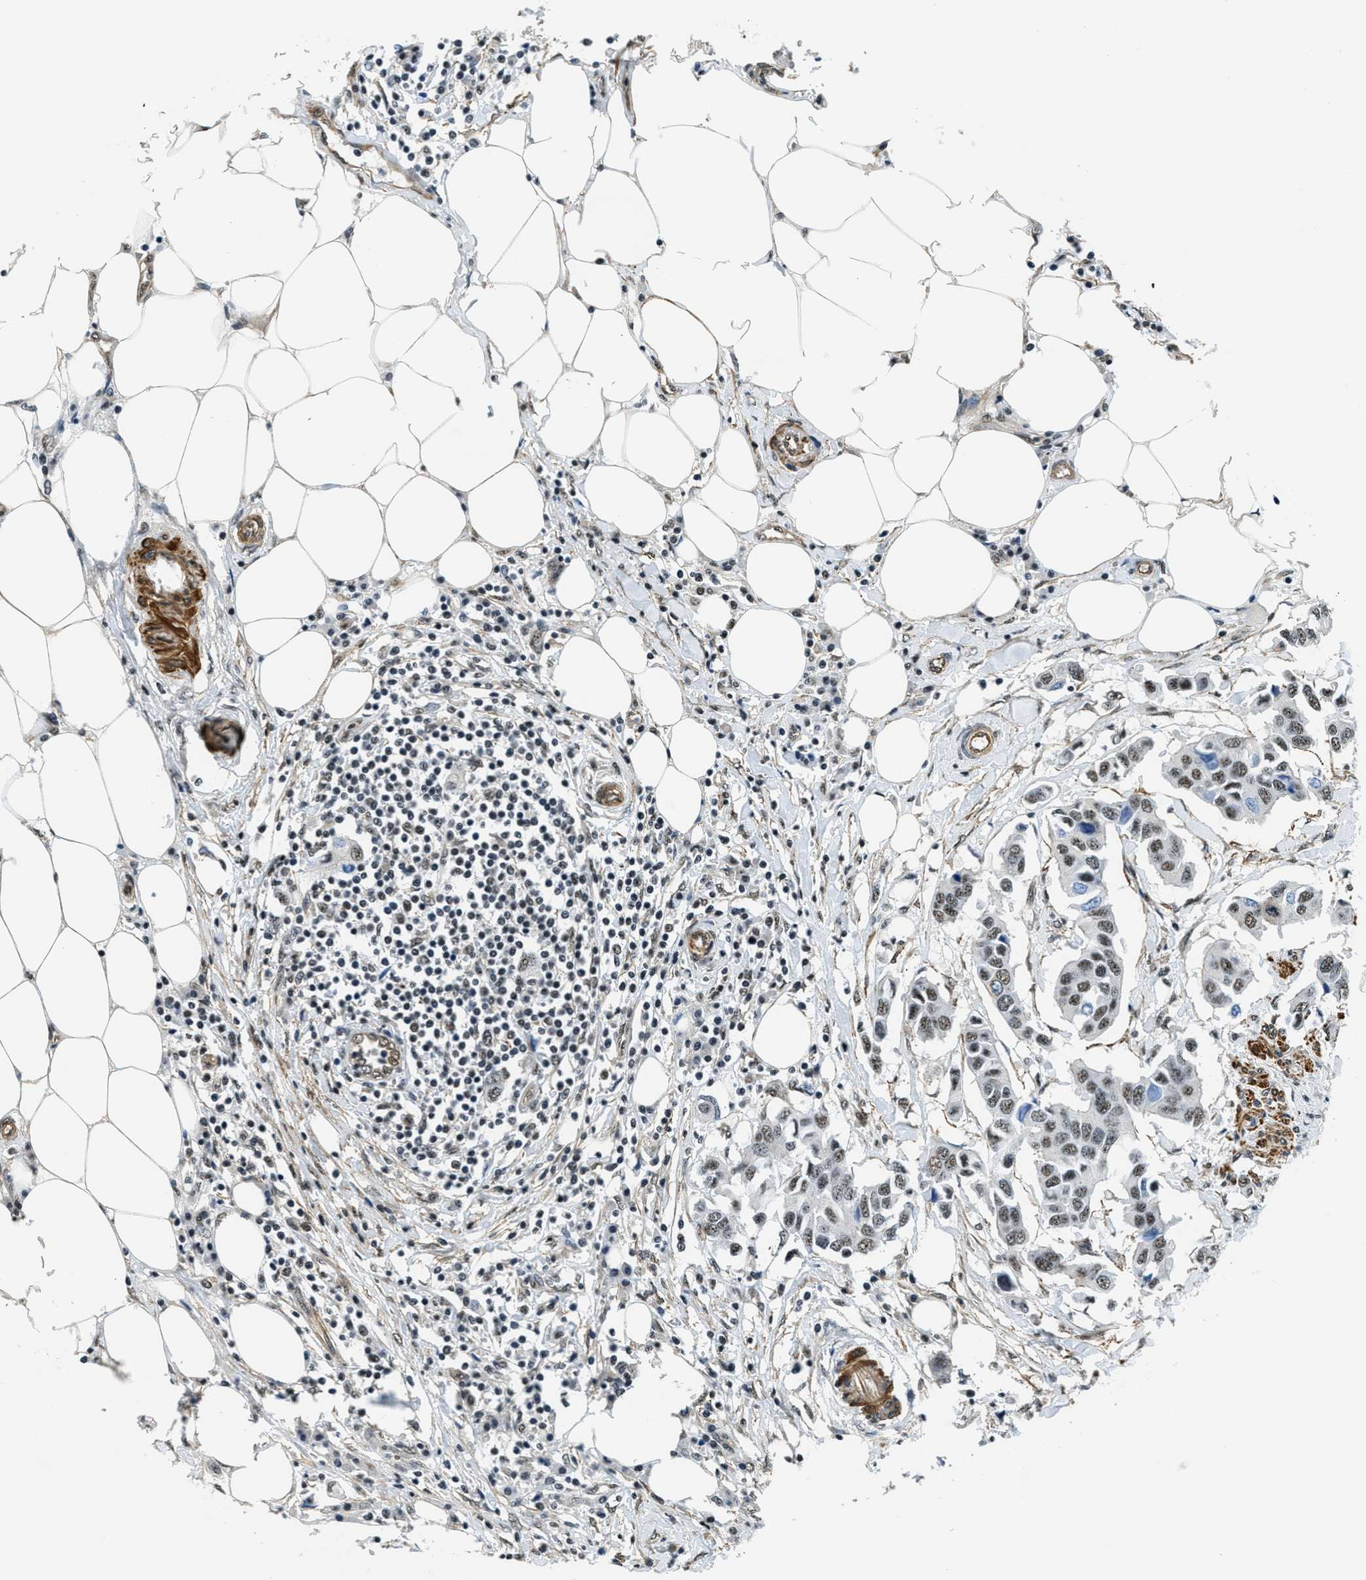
{"staining": {"intensity": "moderate", "quantity": ">75%", "location": "nuclear"}, "tissue": "breast cancer", "cell_type": "Tumor cells", "image_type": "cancer", "snomed": [{"axis": "morphology", "description": "Duct carcinoma"}, {"axis": "topography", "description": "Breast"}], "caption": "Breast cancer stained with DAB IHC shows medium levels of moderate nuclear staining in approximately >75% of tumor cells.", "gene": "CFAP36", "patient": {"sex": "female", "age": 80}}